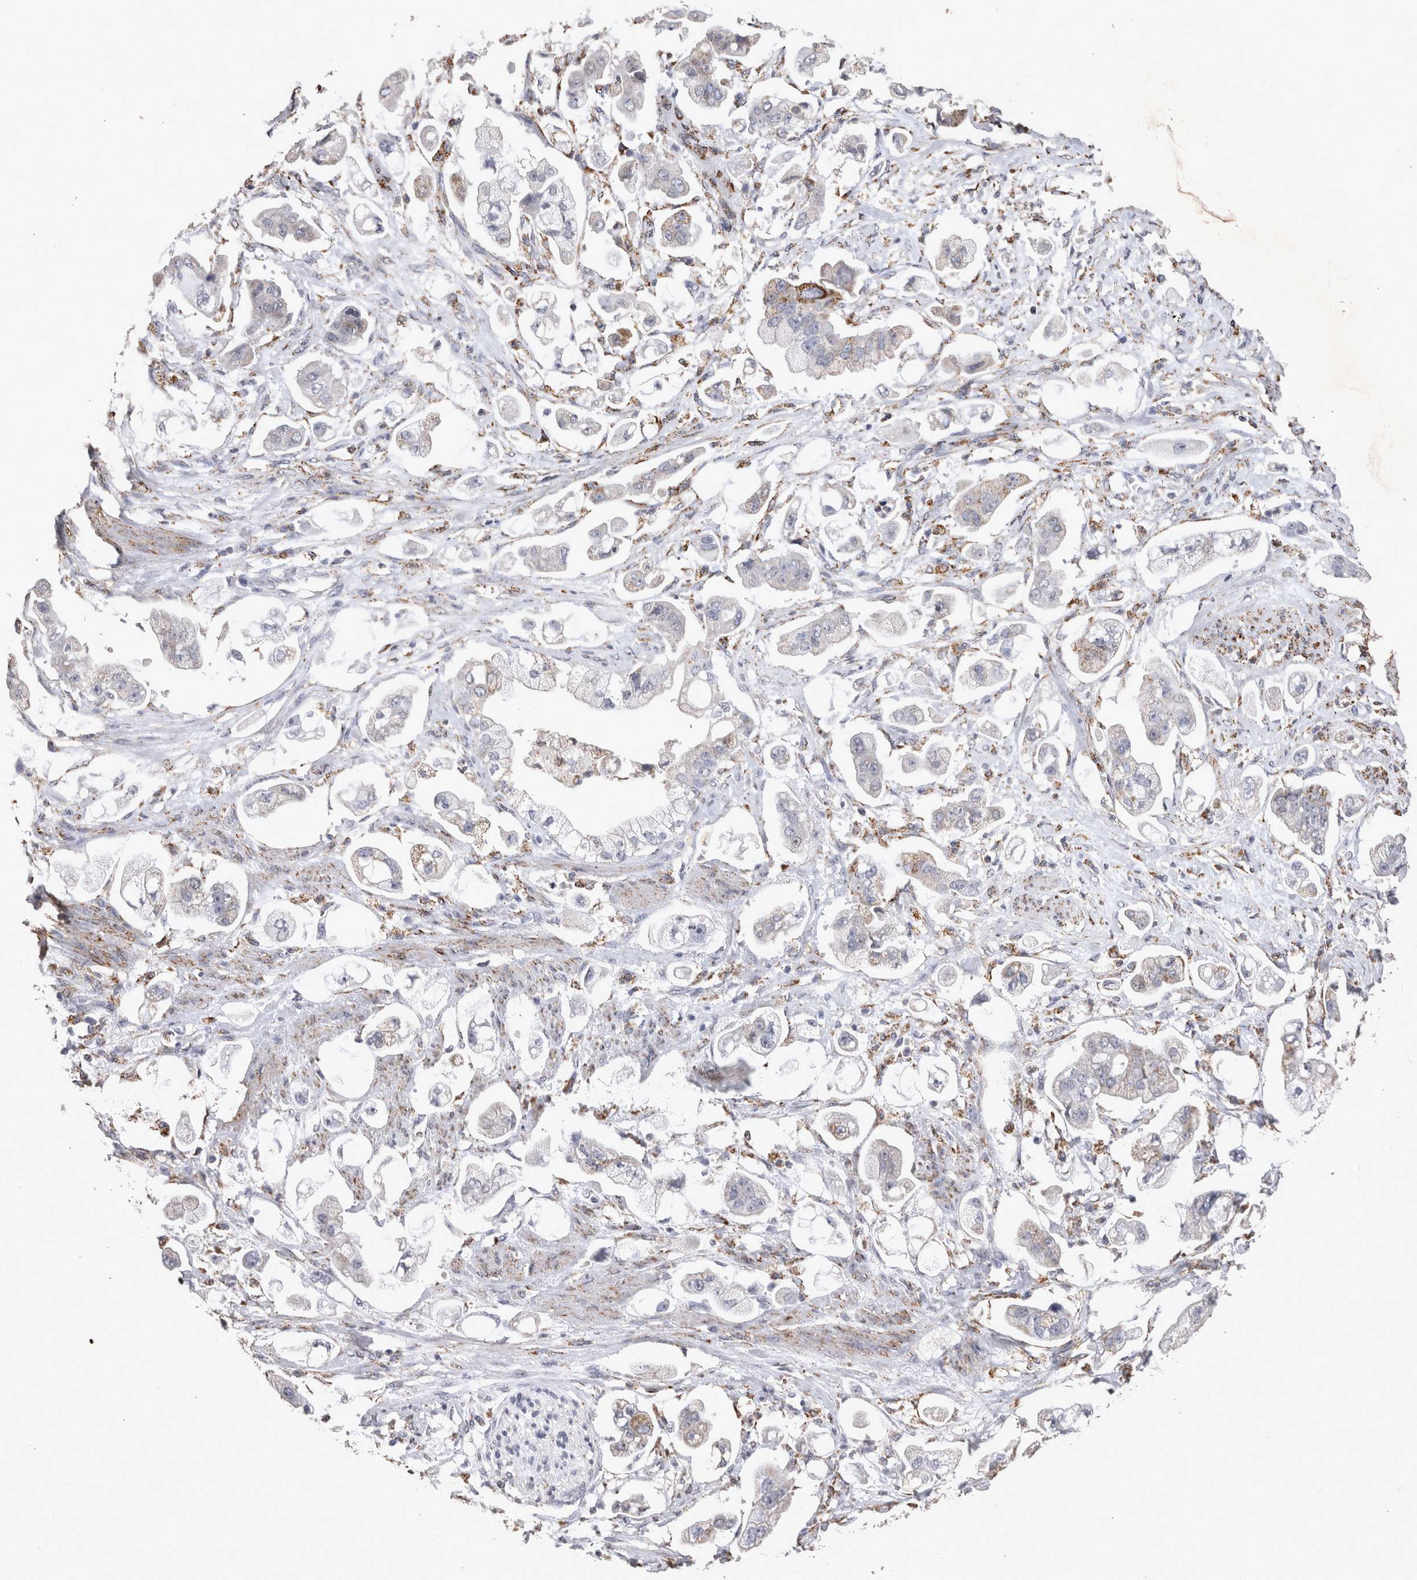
{"staining": {"intensity": "negative", "quantity": "none", "location": "none"}, "tissue": "stomach cancer", "cell_type": "Tumor cells", "image_type": "cancer", "snomed": [{"axis": "morphology", "description": "Adenocarcinoma, NOS"}, {"axis": "topography", "description": "Stomach"}], "caption": "High power microscopy histopathology image of an immunohistochemistry (IHC) image of stomach cancer, revealing no significant expression in tumor cells.", "gene": "DKK3", "patient": {"sex": "male", "age": 62}}